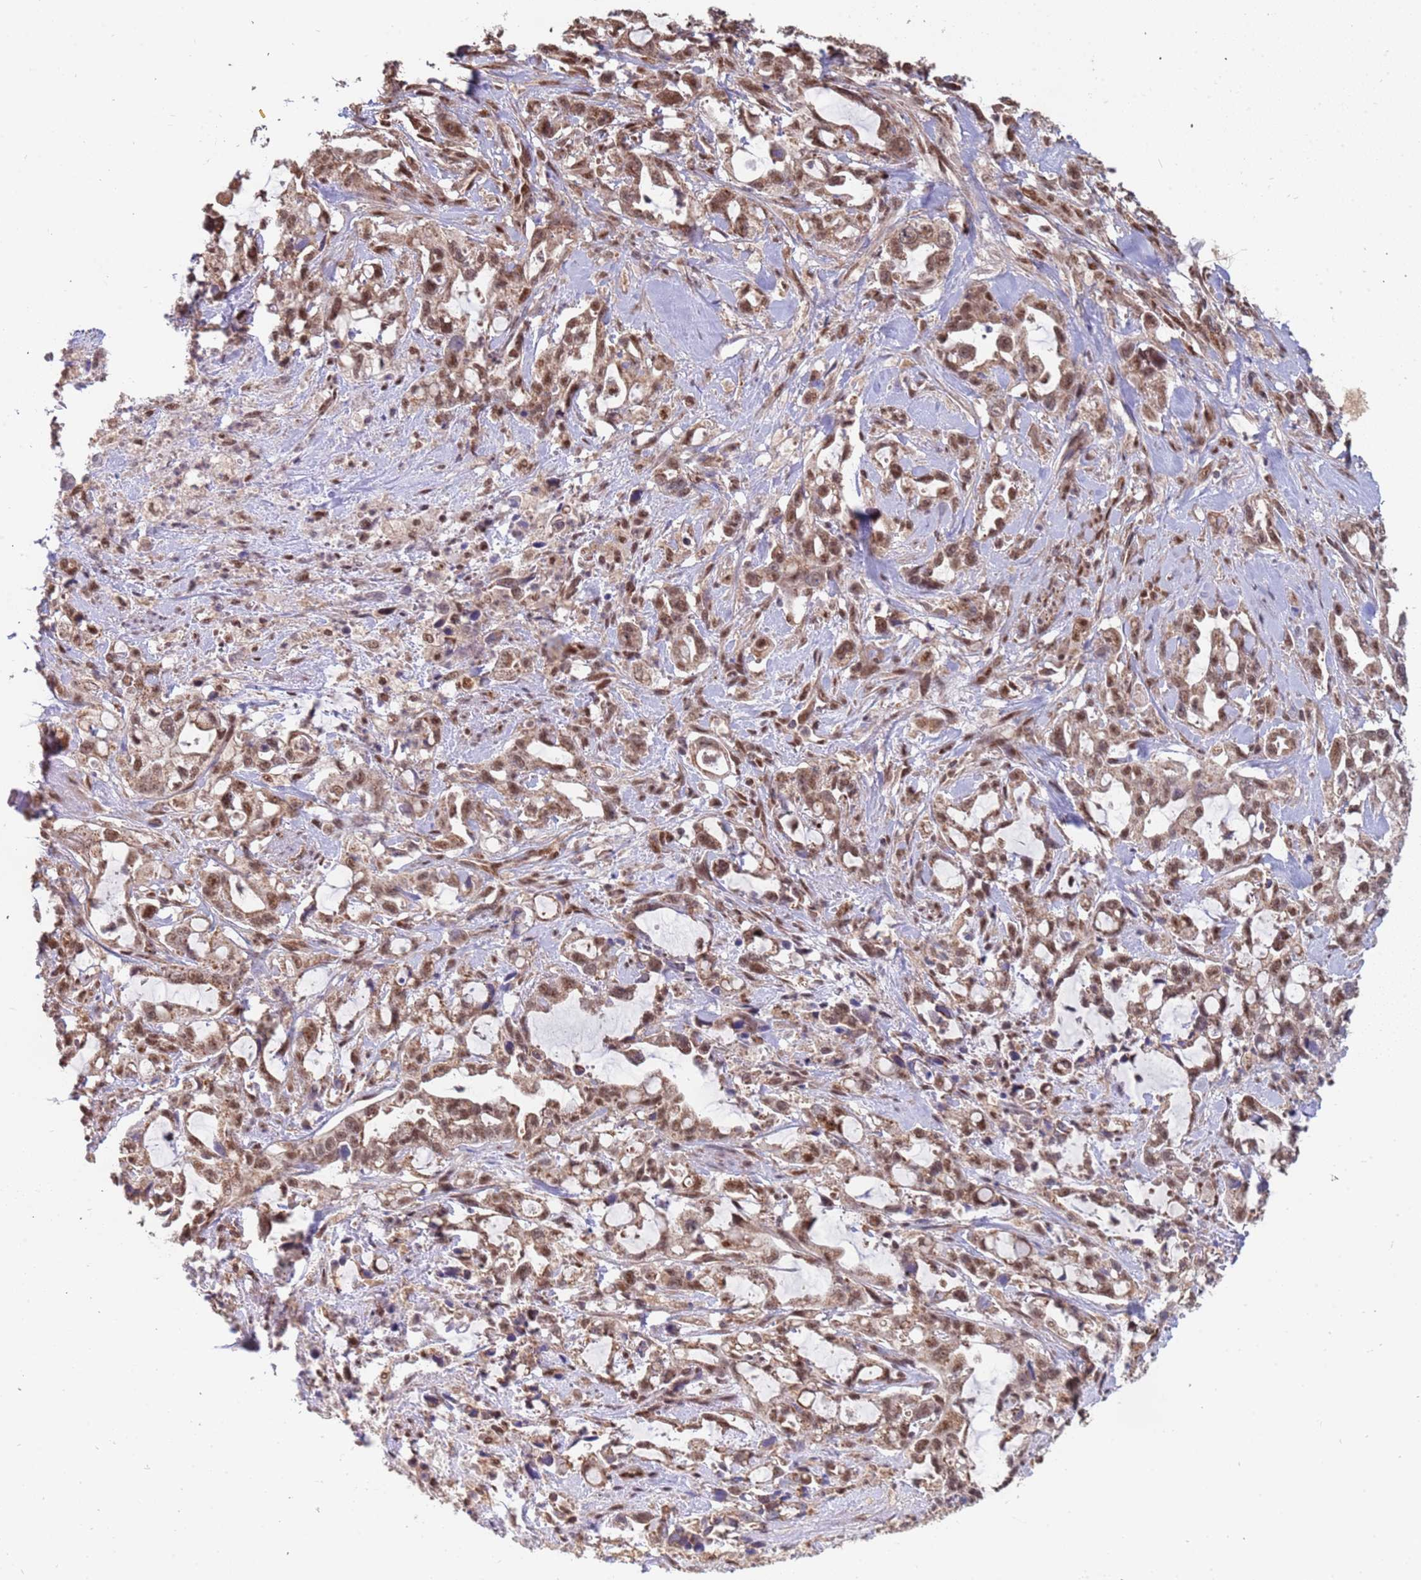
{"staining": {"intensity": "moderate", "quantity": ">75%", "location": "nuclear"}, "tissue": "pancreatic cancer", "cell_type": "Tumor cells", "image_type": "cancer", "snomed": [{"axis": "morphology", "description": "Adenocarcinoma, NOS"}, {"axis": "topography", "description": "Pancreas"}], "caption": "Protein expression analysis of pancreatic cancer displays moderate nuclear positivity in approximately >75% of tumor cells.", "gene": "DENND2B", "patient": {"sex": "female", "age": 61}}